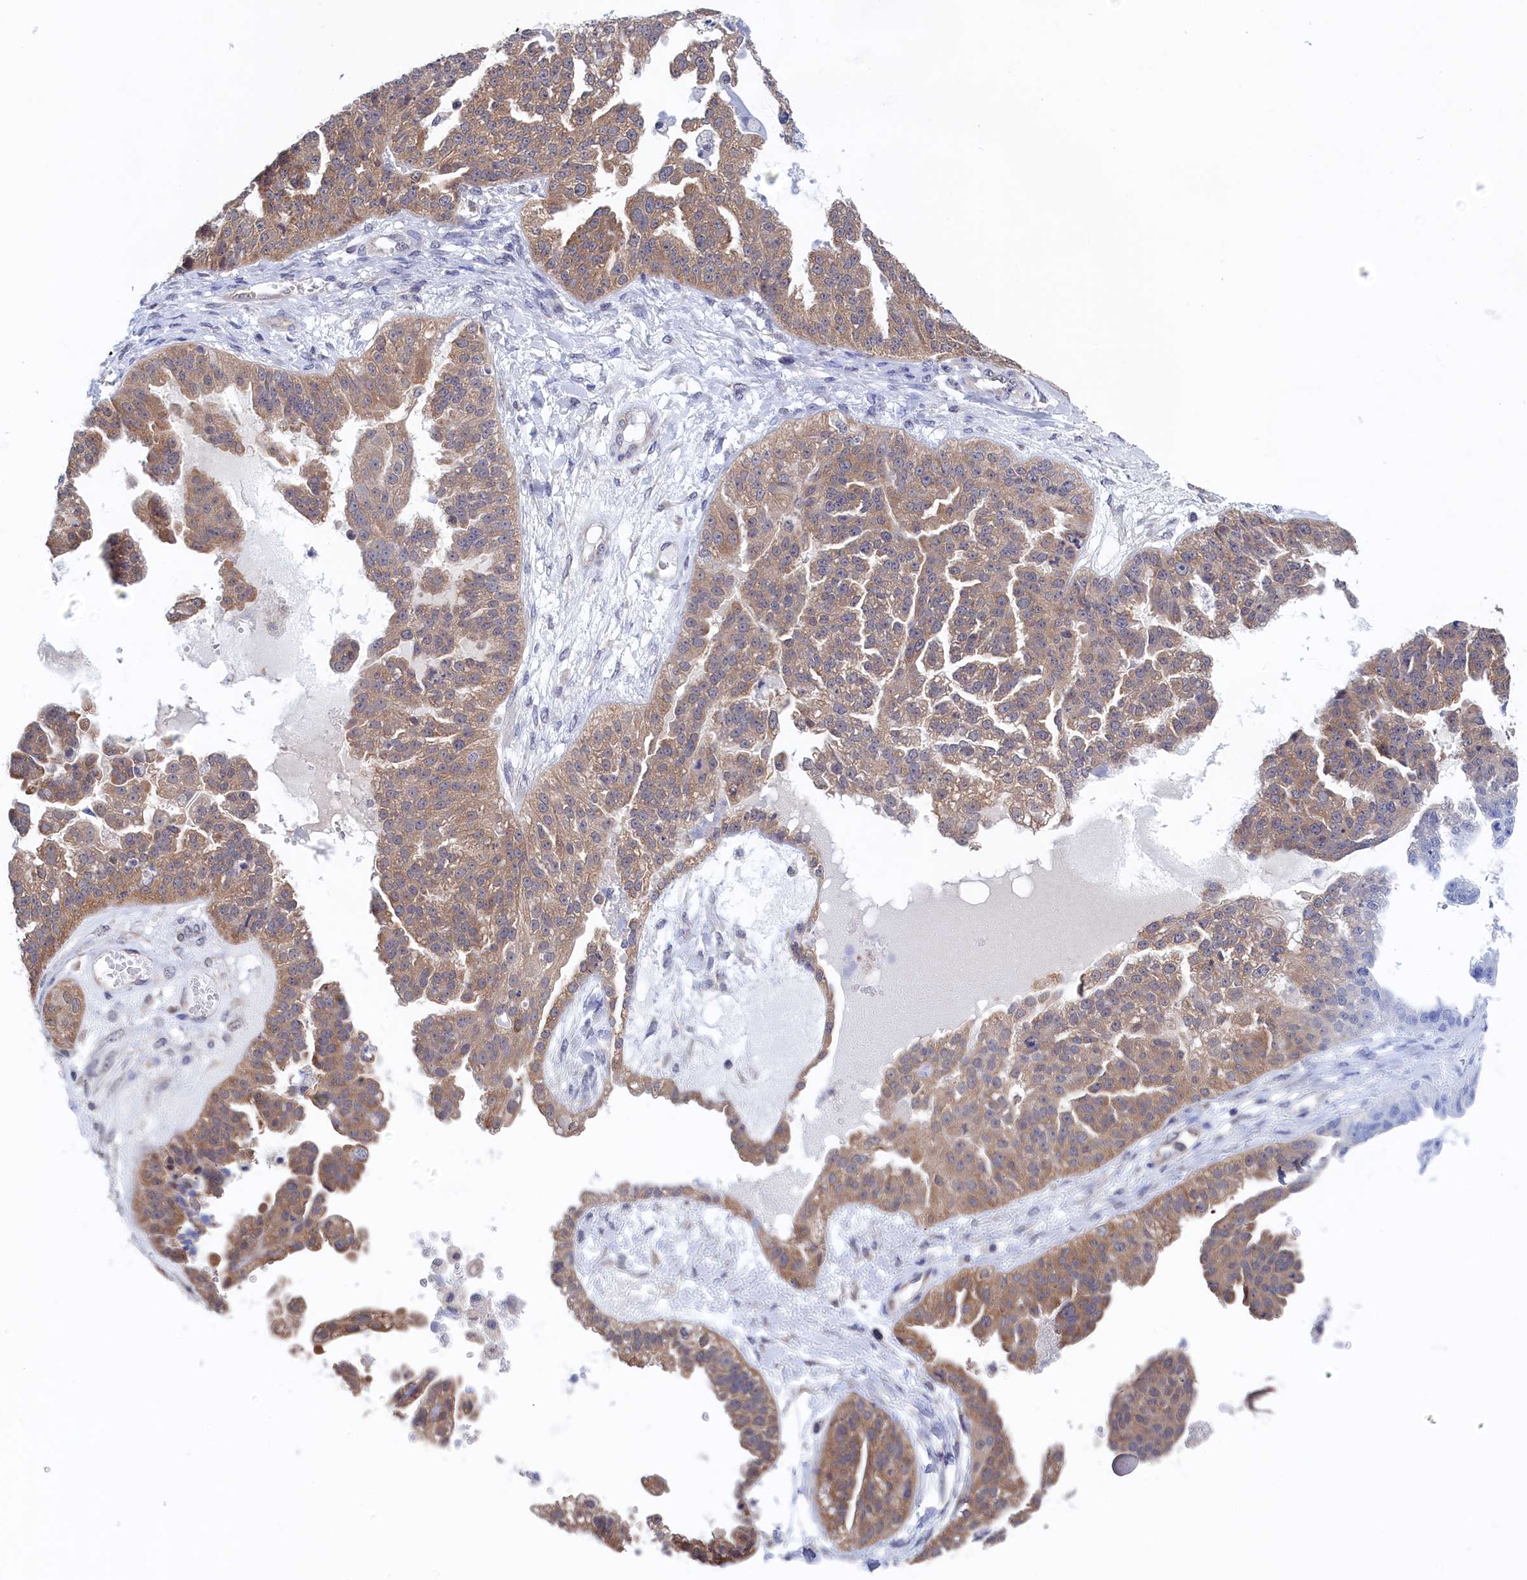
{"staining": {"intensity": "weak", "quantity": ">75%", "location": "cytoplasmic/membranous"}, "tissue": "ovarian cancer", "cell_type": "Tumor cells", "image_type": "cancer", "snomed": [{"axis": "morphology", "description": "Cystadenocarcinoma, serous, NOS"}, {"axis": "topography", "description": "Ovary"}], "caption": "Weak cytoplasmic/membranous positivity is present in approximately >75% of tumor cells in ovarian serous cystadenocarcinoma. (Stains: DAB in brown, nuclei in blue, Microscopy: brightfield microscopy at high magnification).", "gene": "PGP", "patient": {"sex": "female", "age": 58}}